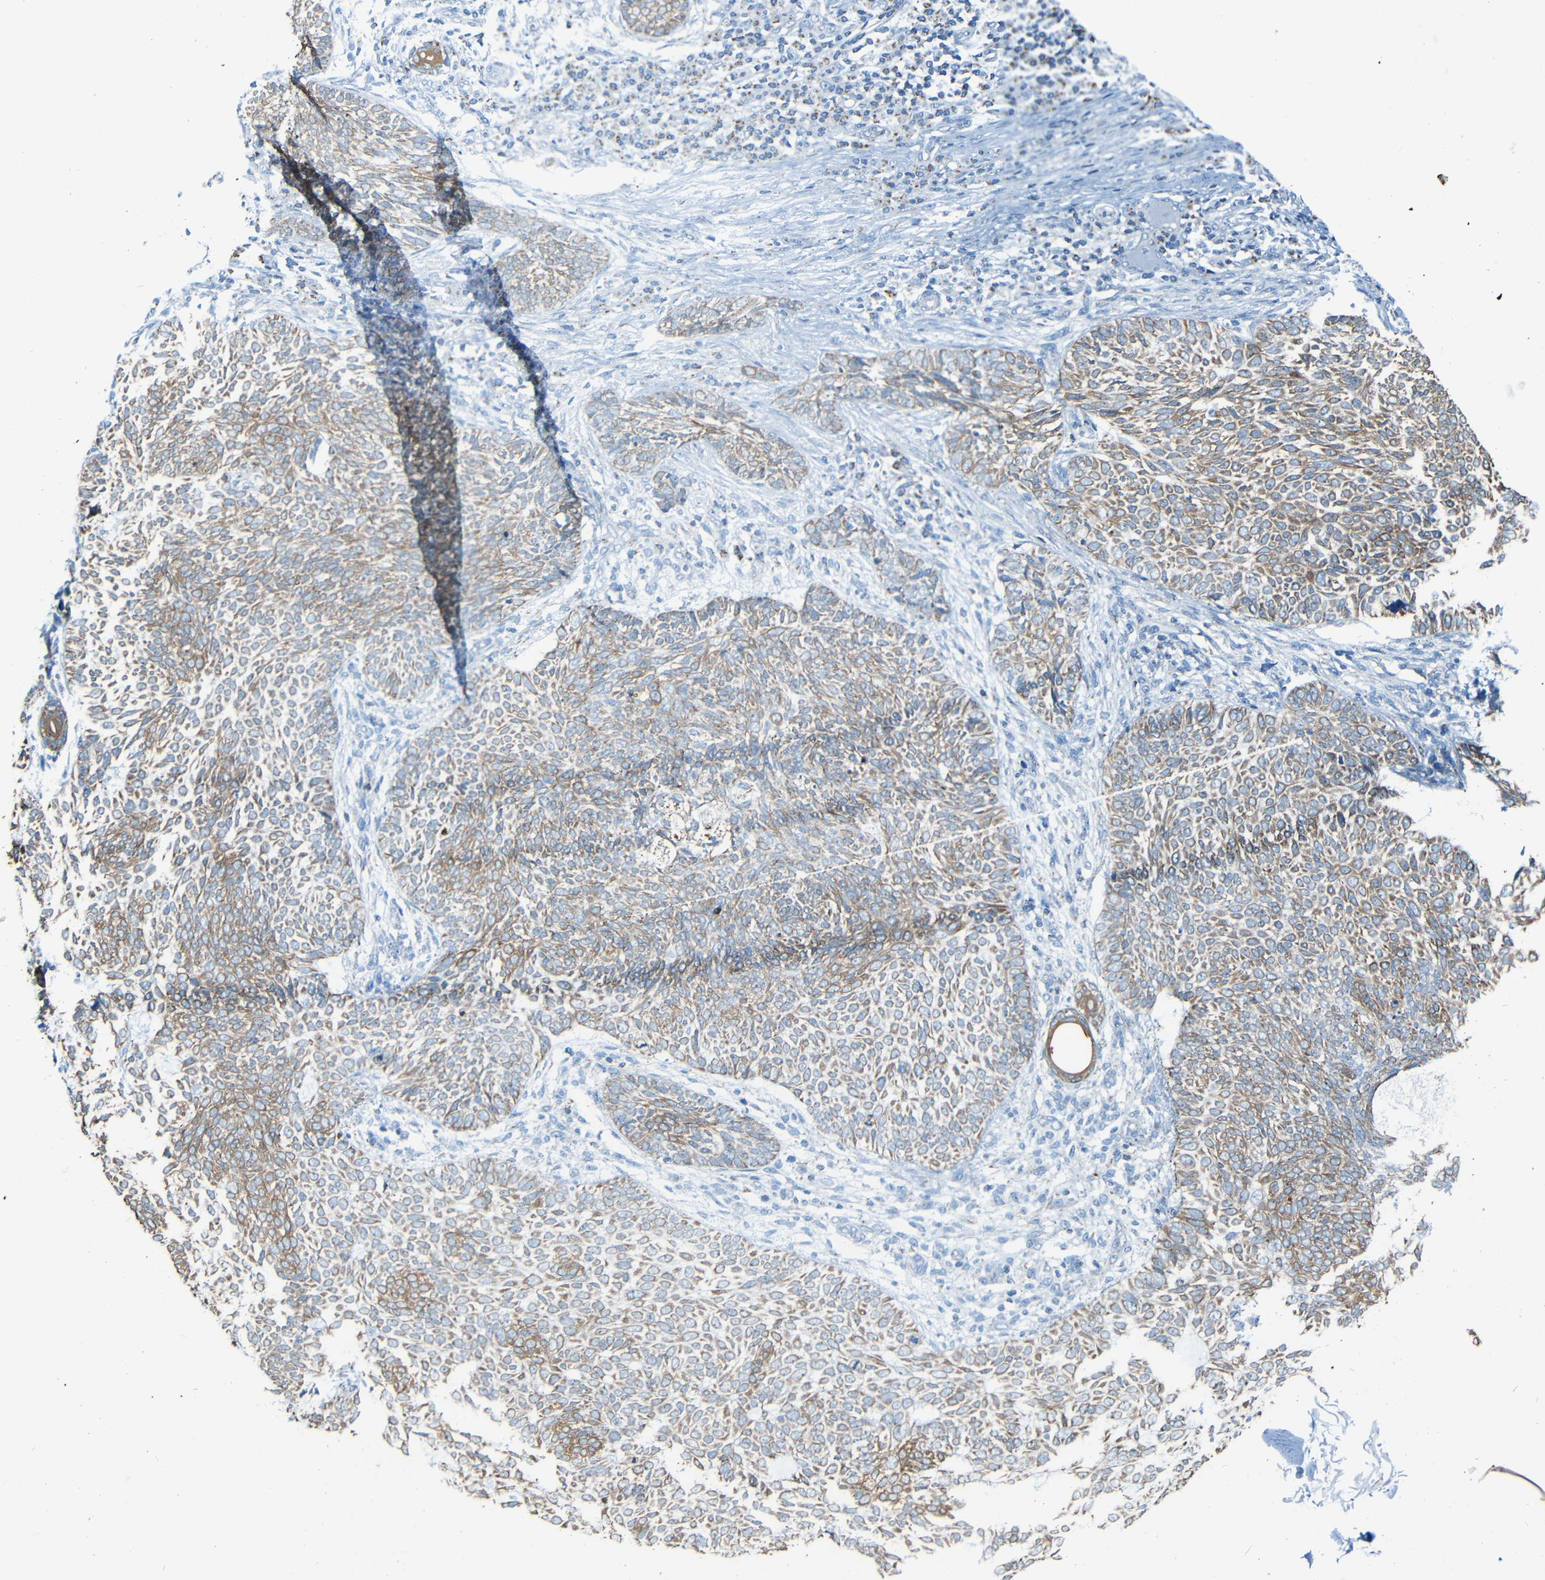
{"staining": {"intensity": "moderate", "quantity": ">75%", "location": "cytoplasmic/membranous"}, "tissue": "skin cancer", "cell_type": "Tumor cells", "image_type": "cancer", "snomed": [{"axis": "morphology", "description": "Basal cell carcinoma"}, {"axis": "topography", "description": "Skin"}], "caption": "This micrograph exhibits skin basal cell carcinoma stained with immunohistochemistry (IHC) to label a protein in brown. The cytoplasmic/membranous of tumor cells show moderate positivity for the protein. Nuclei are counter-stained blue.", "gene": "WSCD2", "patient": {"sex": "male", "age": 87}}